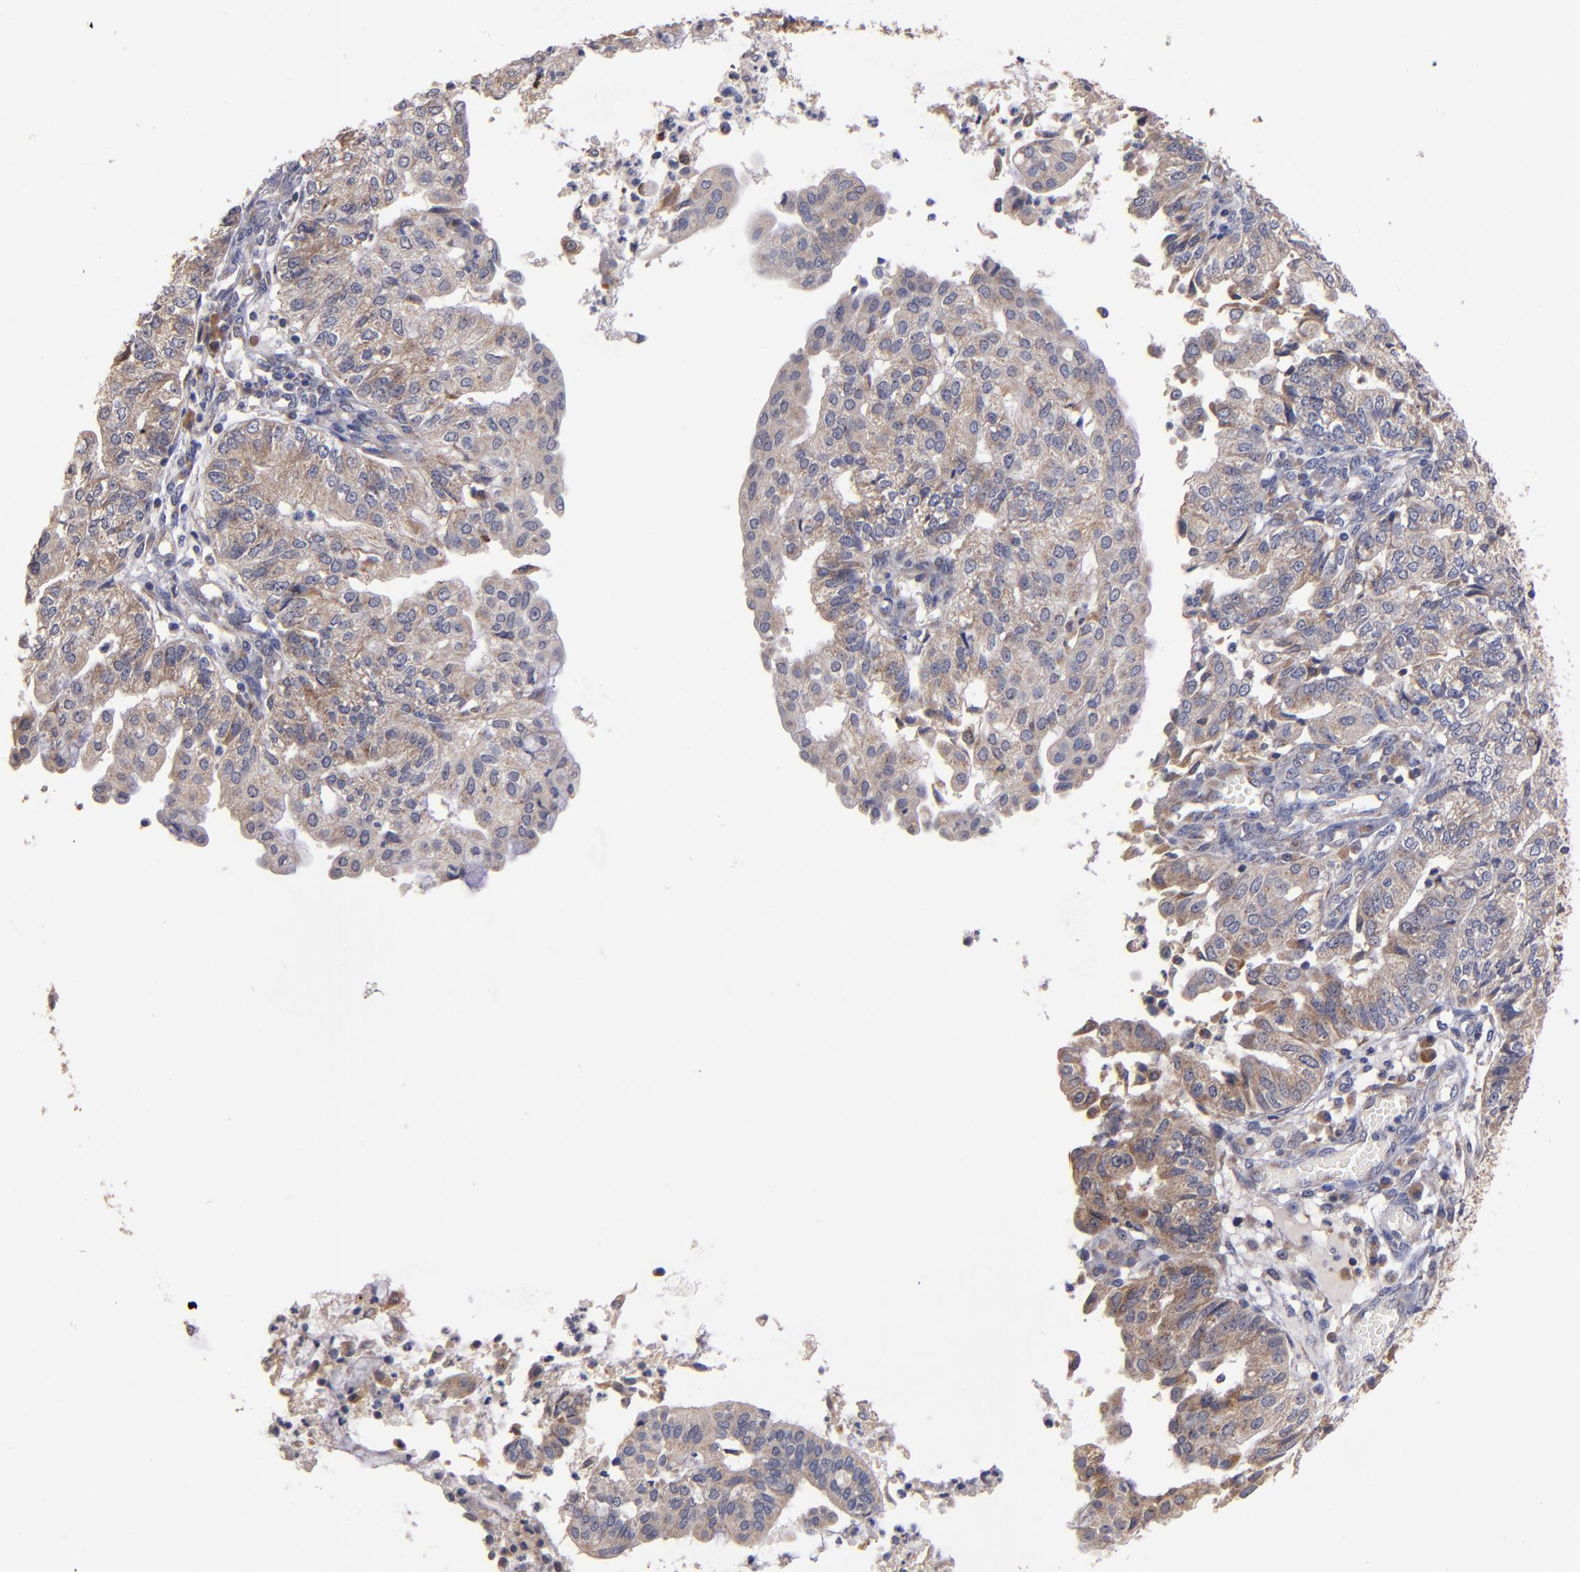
{"staining": {"intensity": "weak", "quantity": ">75%", "location": "cytoplasmic/membranous"}, "tissue": "endometrial cancer", "cell_type": "Tumor cells", "image_type": "cancer", "snomed": [{"axis": "morphology", "description": "Adenocarcinoma, NOS"}, {"axis": "topography", "description": "Endometrium"}], "caption": "Endometrial adenocarcinoma was stained to show a protein in brown. There is low levels of weak cytoplasmic/membranous expression in approximately >75% of tumor cells.", "gene": "DIABLO", "patient": {"sex": "female", "age": 59}}